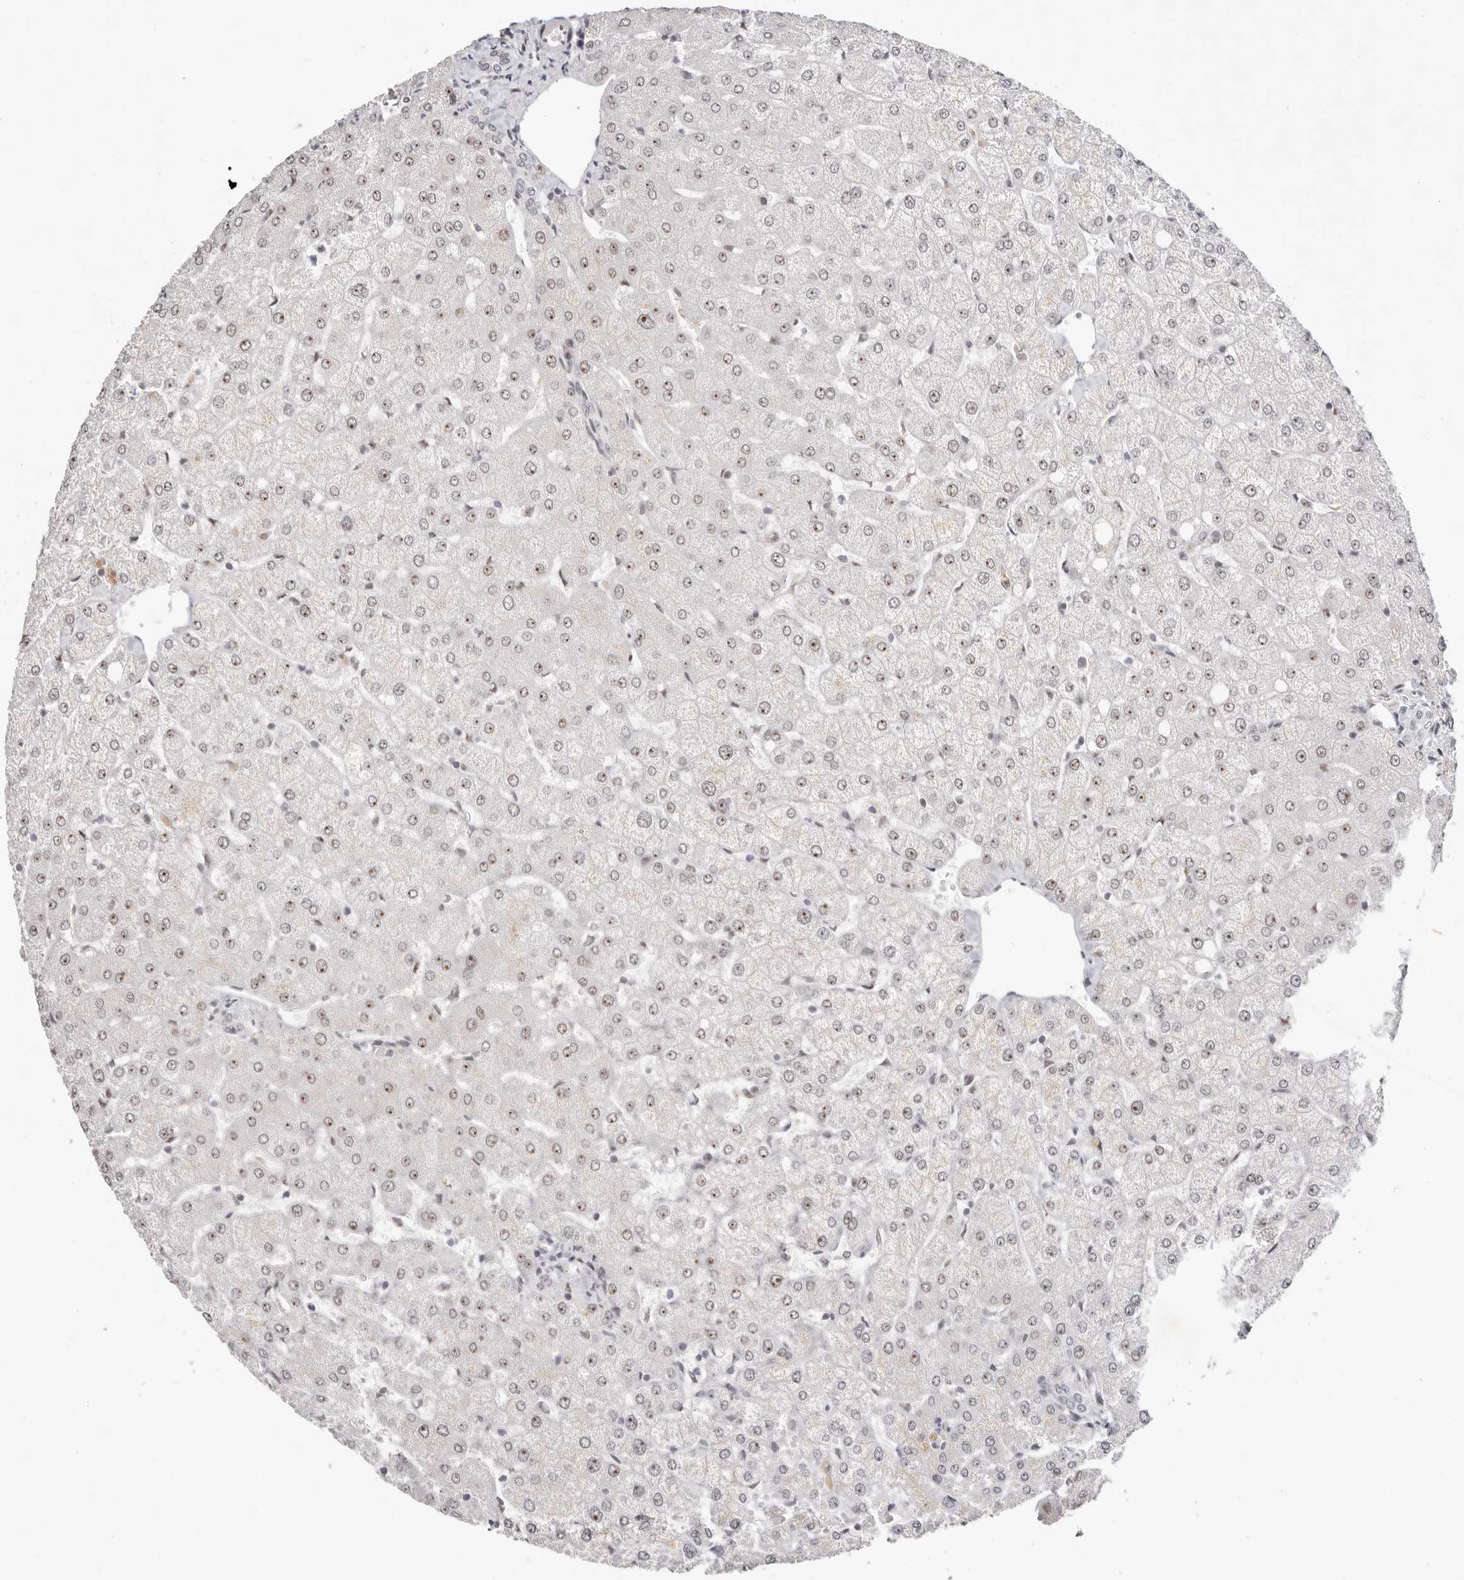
{"staining": {"intensity": "weak", "quantity": "<25%", "location": "nuclear"}, "tissue": "liver", "cell_type": "Cholangiocytes", "image_type": "normal", "snomed": [{"axis": "morphology", "description": "Normal tissue, NOS"}, {"axis": "topography", "description": "Liver"}], "caption": "Micrograph shows no significant protein expression in cholangiocytes of normal liver.", "gene": "LARP7", "patient": {"sex": "female", "age": 54}}